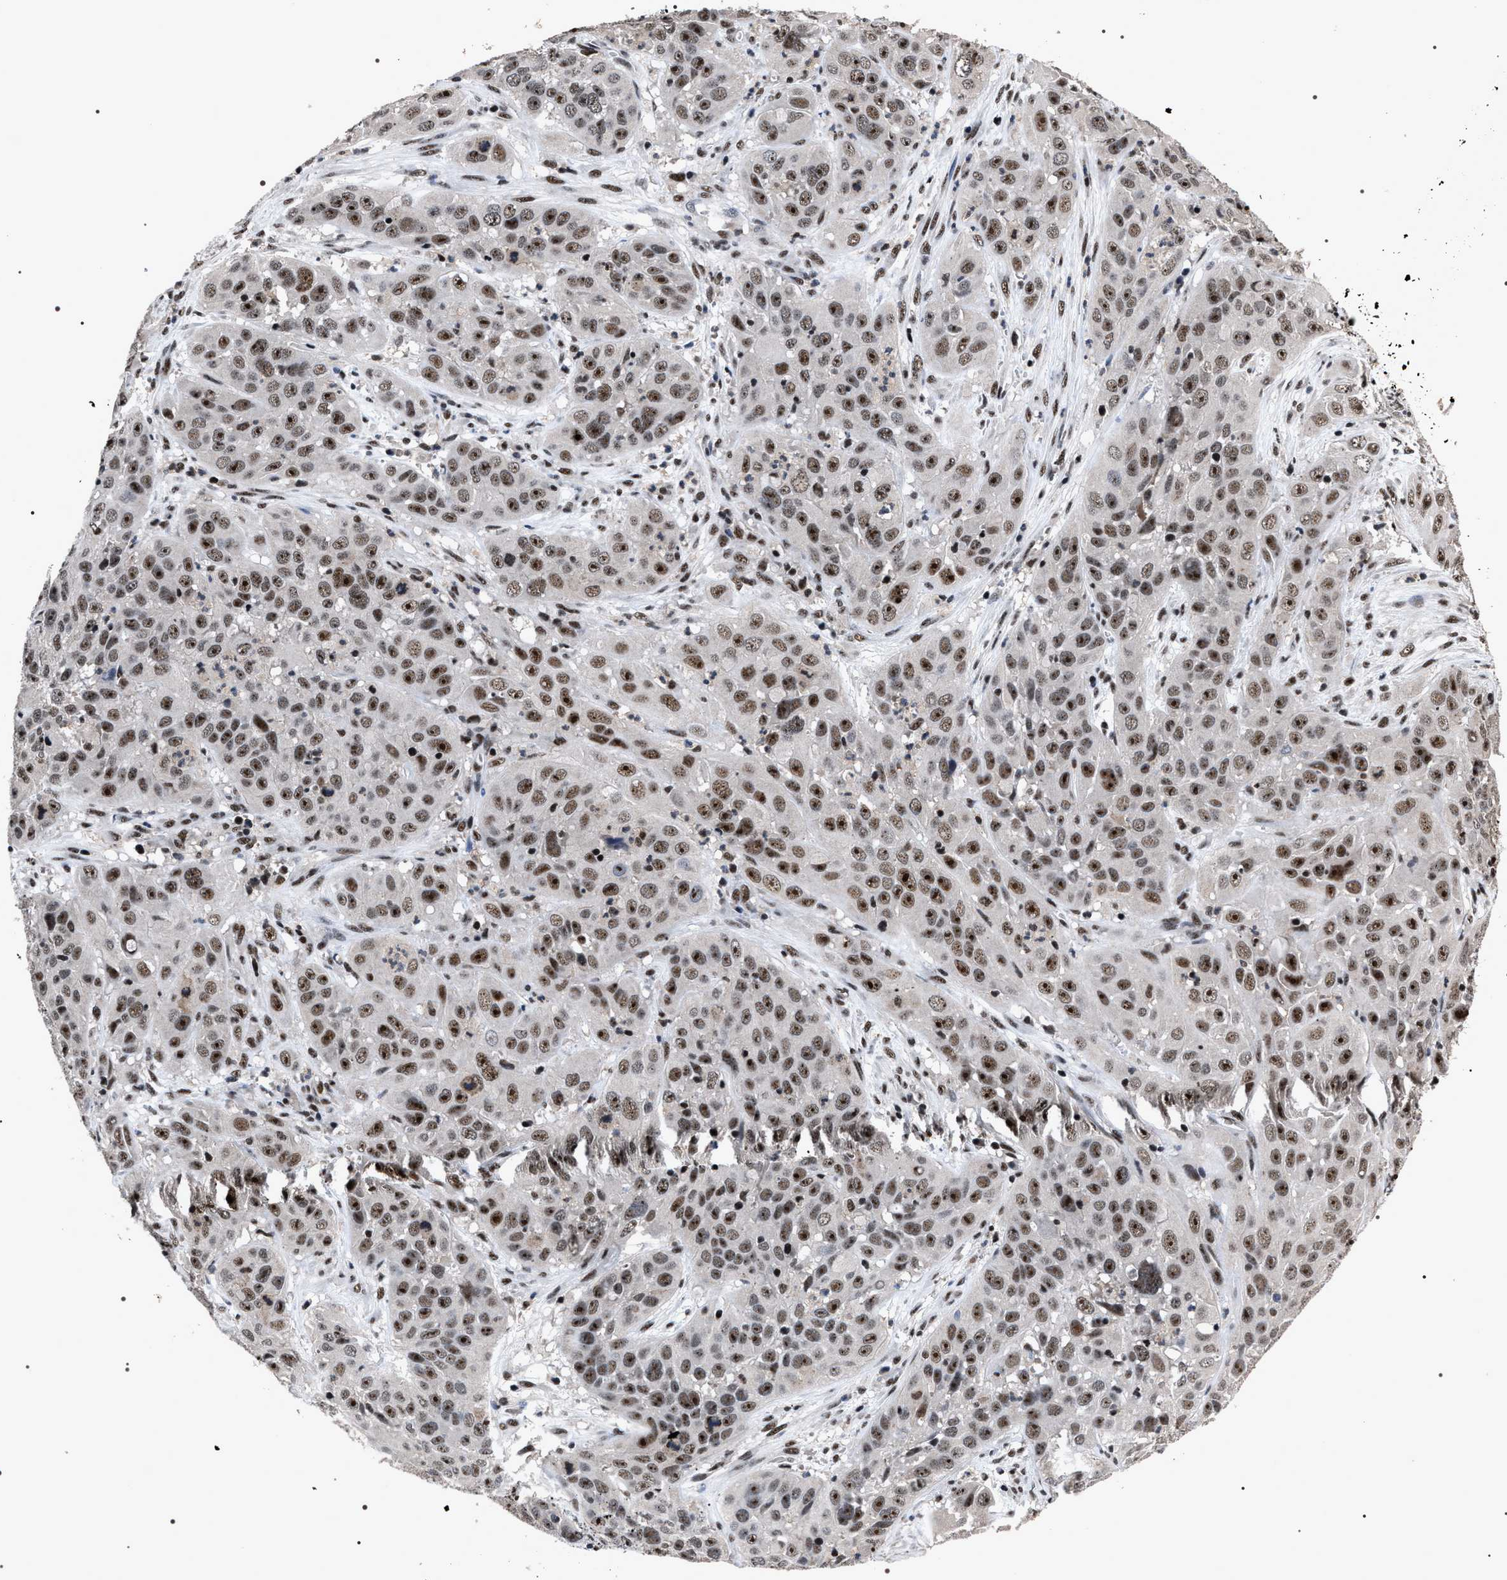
{"staining": {"intensity": "moderate", "quantity": ">75%", "location": "nuclear"}, "tissue": "cervical cancer", "cell_type": "Tumor cells", "image_type": "cancer", "snomed": [{"axis": "morphology", "description": "Squamous cell carcinoma, NOS"}, {"axis": "topography", "description": "Cervix"}], "caption": "Immunohistochemical staining of squamous cell carcinoma (cervical) shows medium levels of moderate nuclear protein staining in about >75% of tumor cells.", "gene": "RRP1B", "patient": {"sex": "female", "age": 32}}